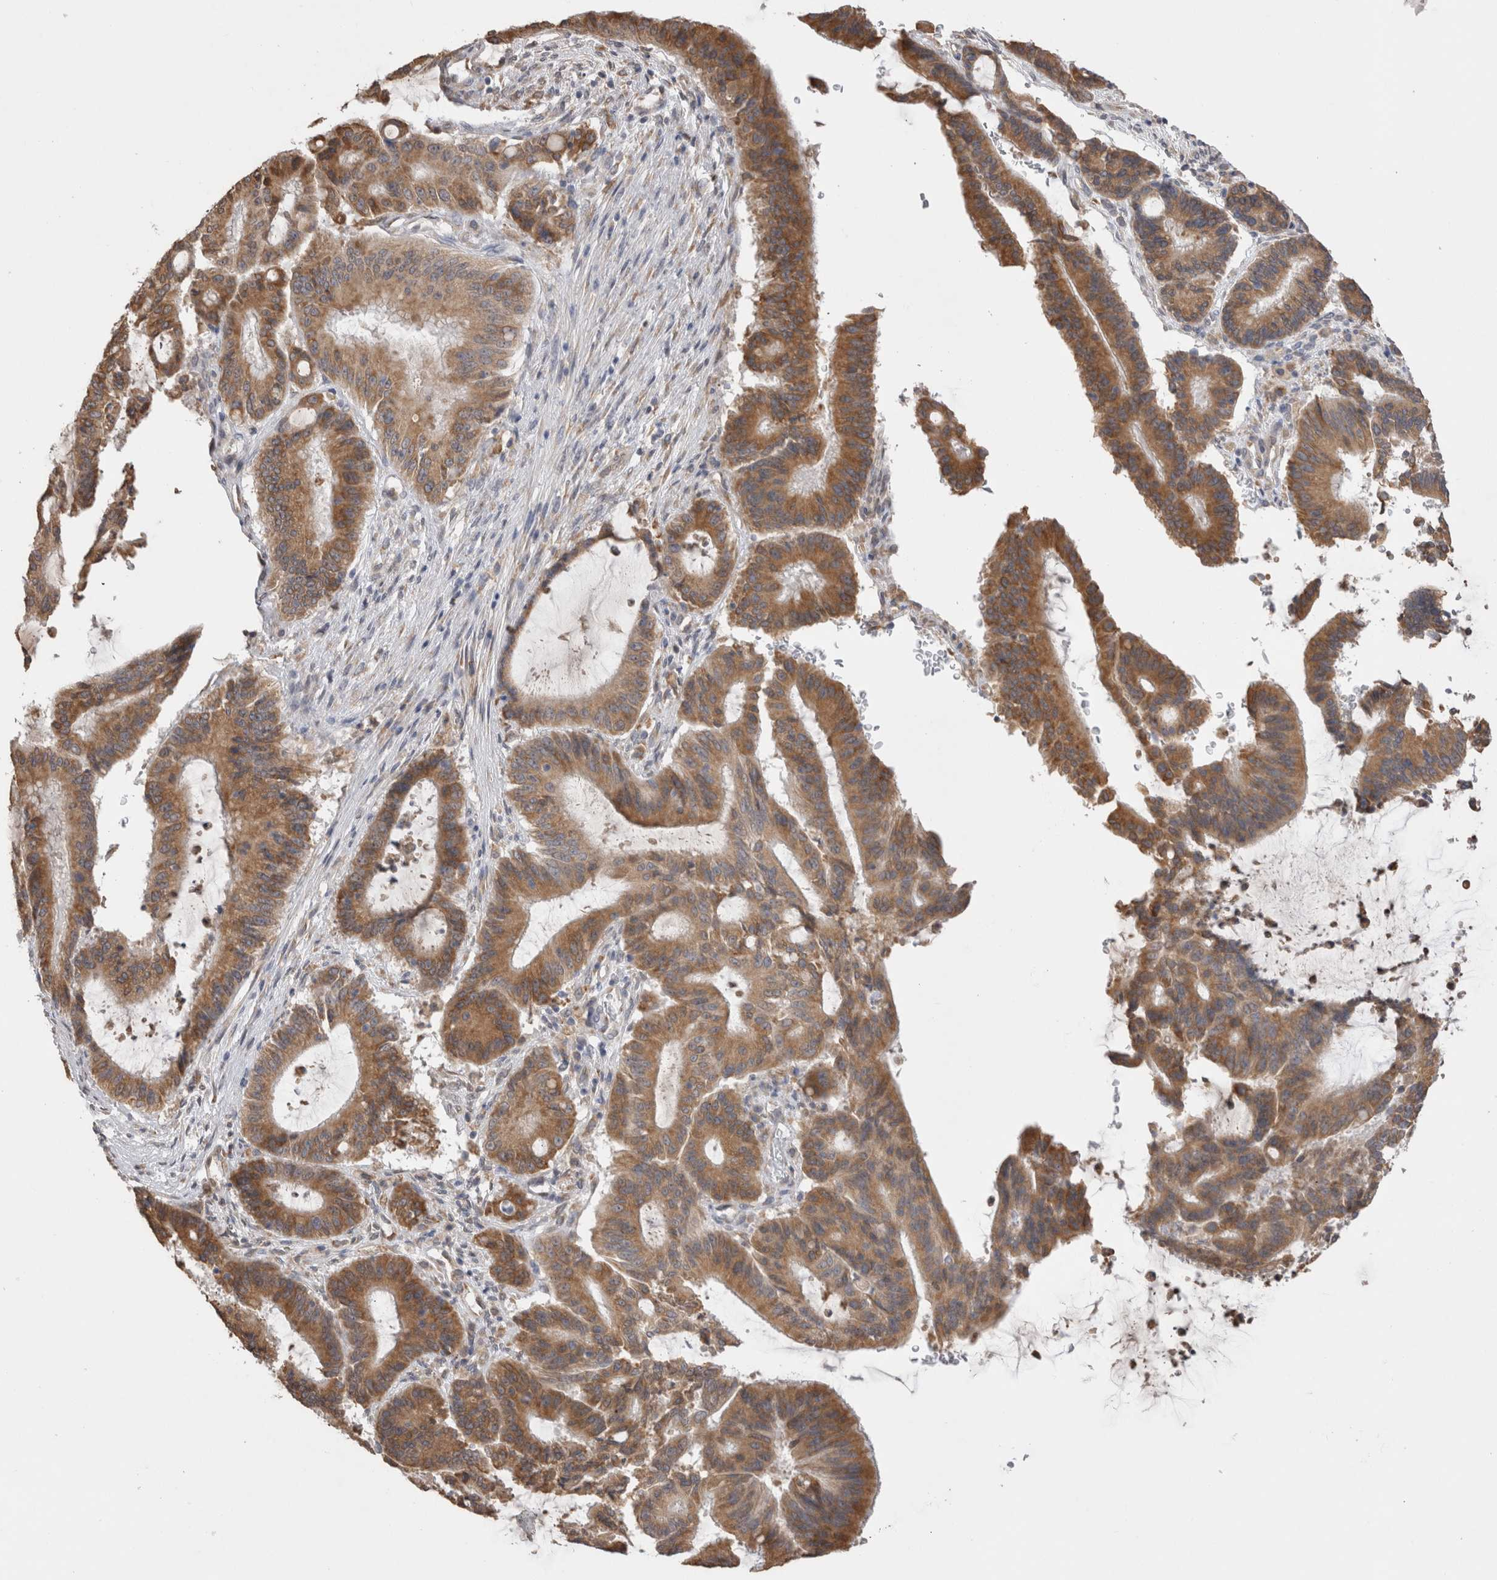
{"staining": {"intensity": "moderate", "quantity": ">75%", "location": "cytoplasmic/membranous"}, "tissue": "liver cancer", "cell_type": "Tumor cells", "image_type": "cancer", "snomed": [{"axis": "morphology", "description": "Cholangiocarcinoma"}, {"axis": "topography", "description": "Liver"}], "caption": "The photomicrograph shows a brown stain indicating the presence of a protein in the cytoplasmic/membranous of tumor cells in liver cancer (cholangiocarcinoma). (brown staining indicates protein expression, while blue staining denotes nuclei).", "gene": "NOMO1", "patient": {"sex": "female", "age": 73}}